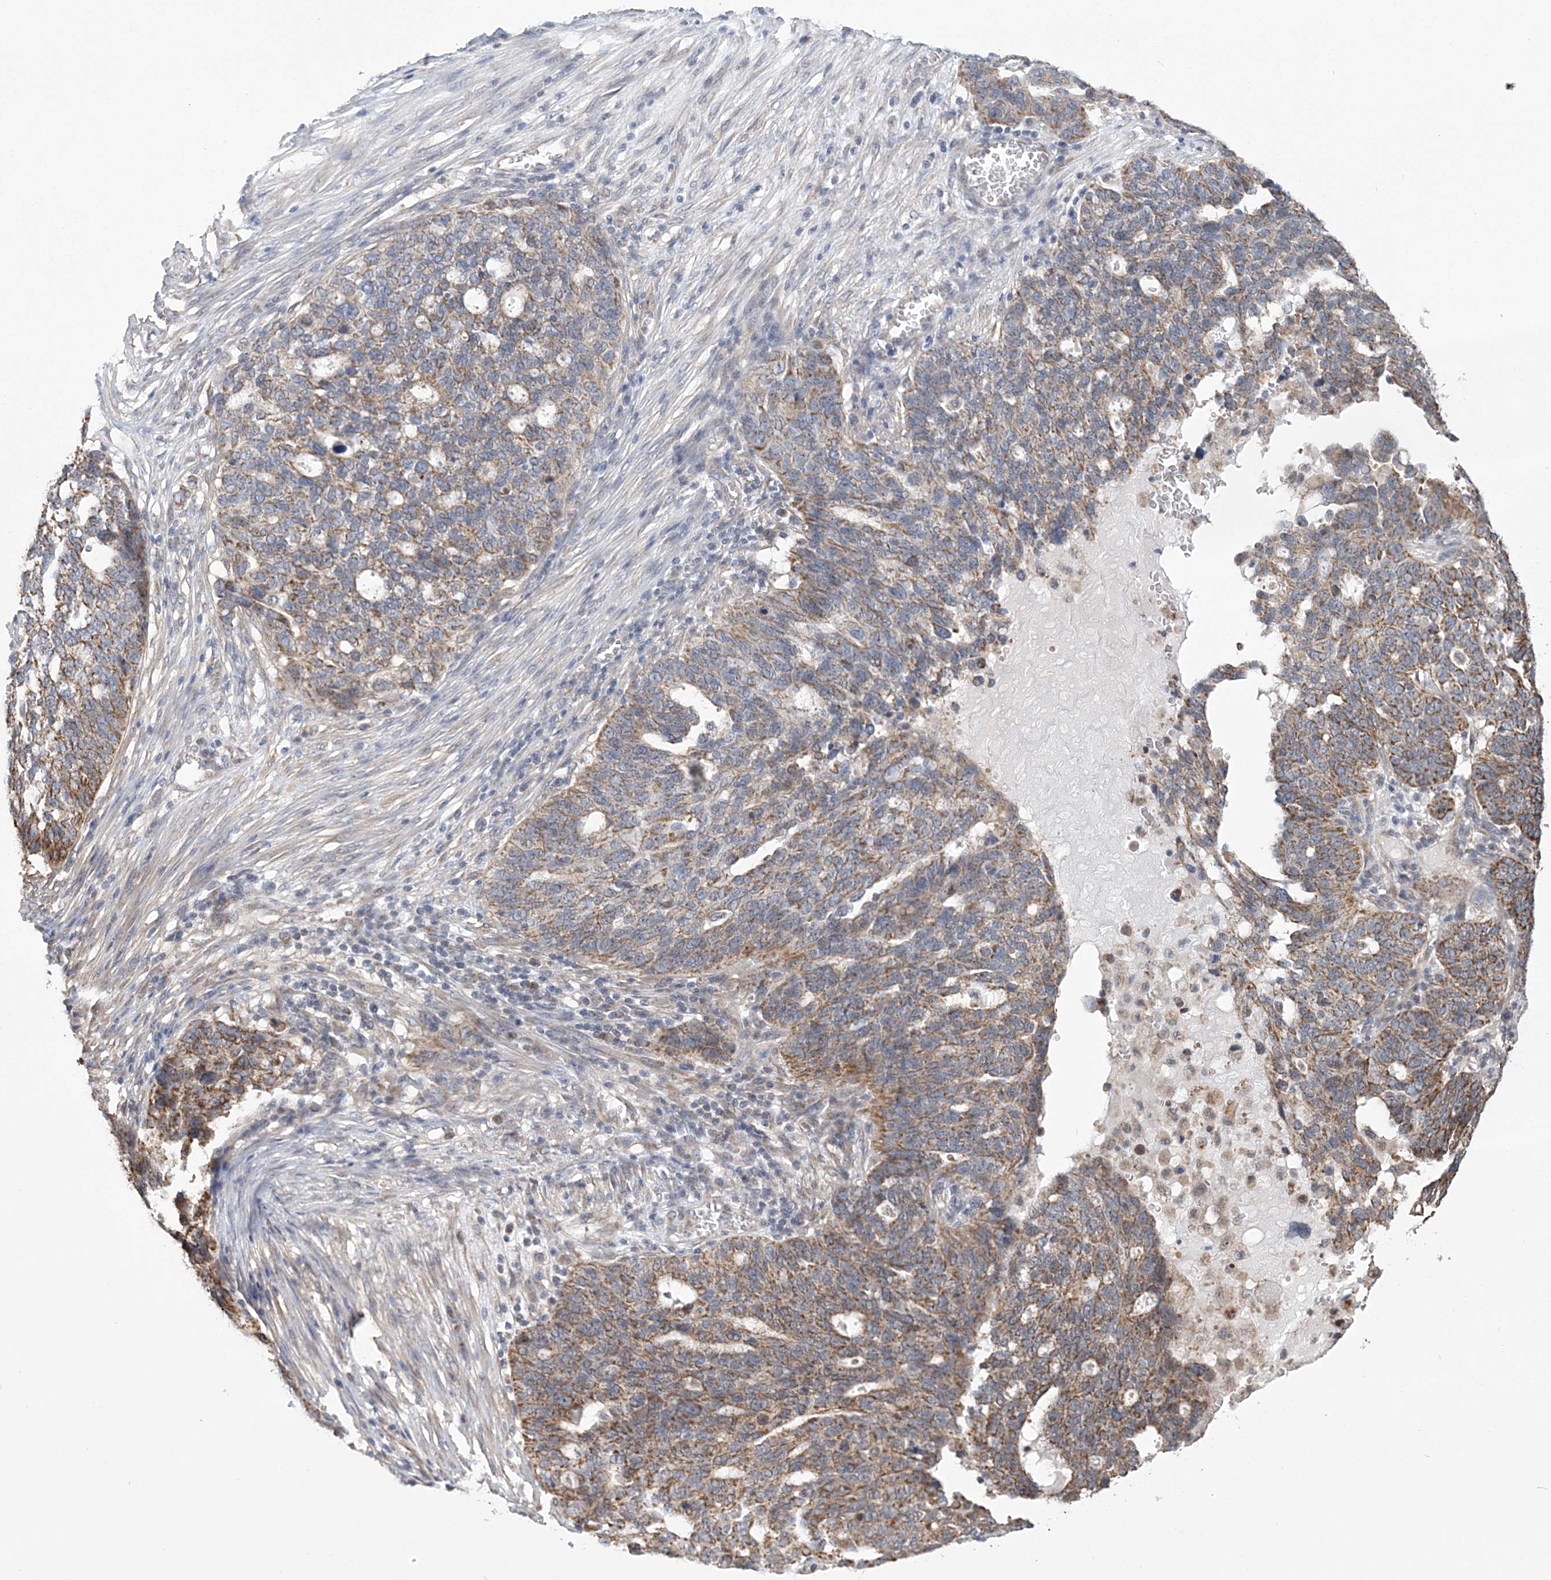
{"staining": {"intensity": "moderate", "quantity": ">75%", "location": "cytoplasmic/membranous"}, "tissue": "ovarian cancer", "cell_type": "Tumor cells", "image_type": "cancer", "snomed": [{"axis": "morphology", "description": "Cystadenocarcinoma, serous, NOS"}, {"axis": "topography", "description": "Ovary"}], "caption": "IHC photomicrograph of neoplastic tissue: serous cystadenocarcinoma (ovarian) stained using immunohistochemistry (IHC) displays medium levels of moderate protein expression localized specifically in the cytoplasmic/membranous of tumor cells, appearing as a cytoplasmic/membranous brown color.", "gene": "SLX9", "patient": {"sex": "female", "age": 59}}